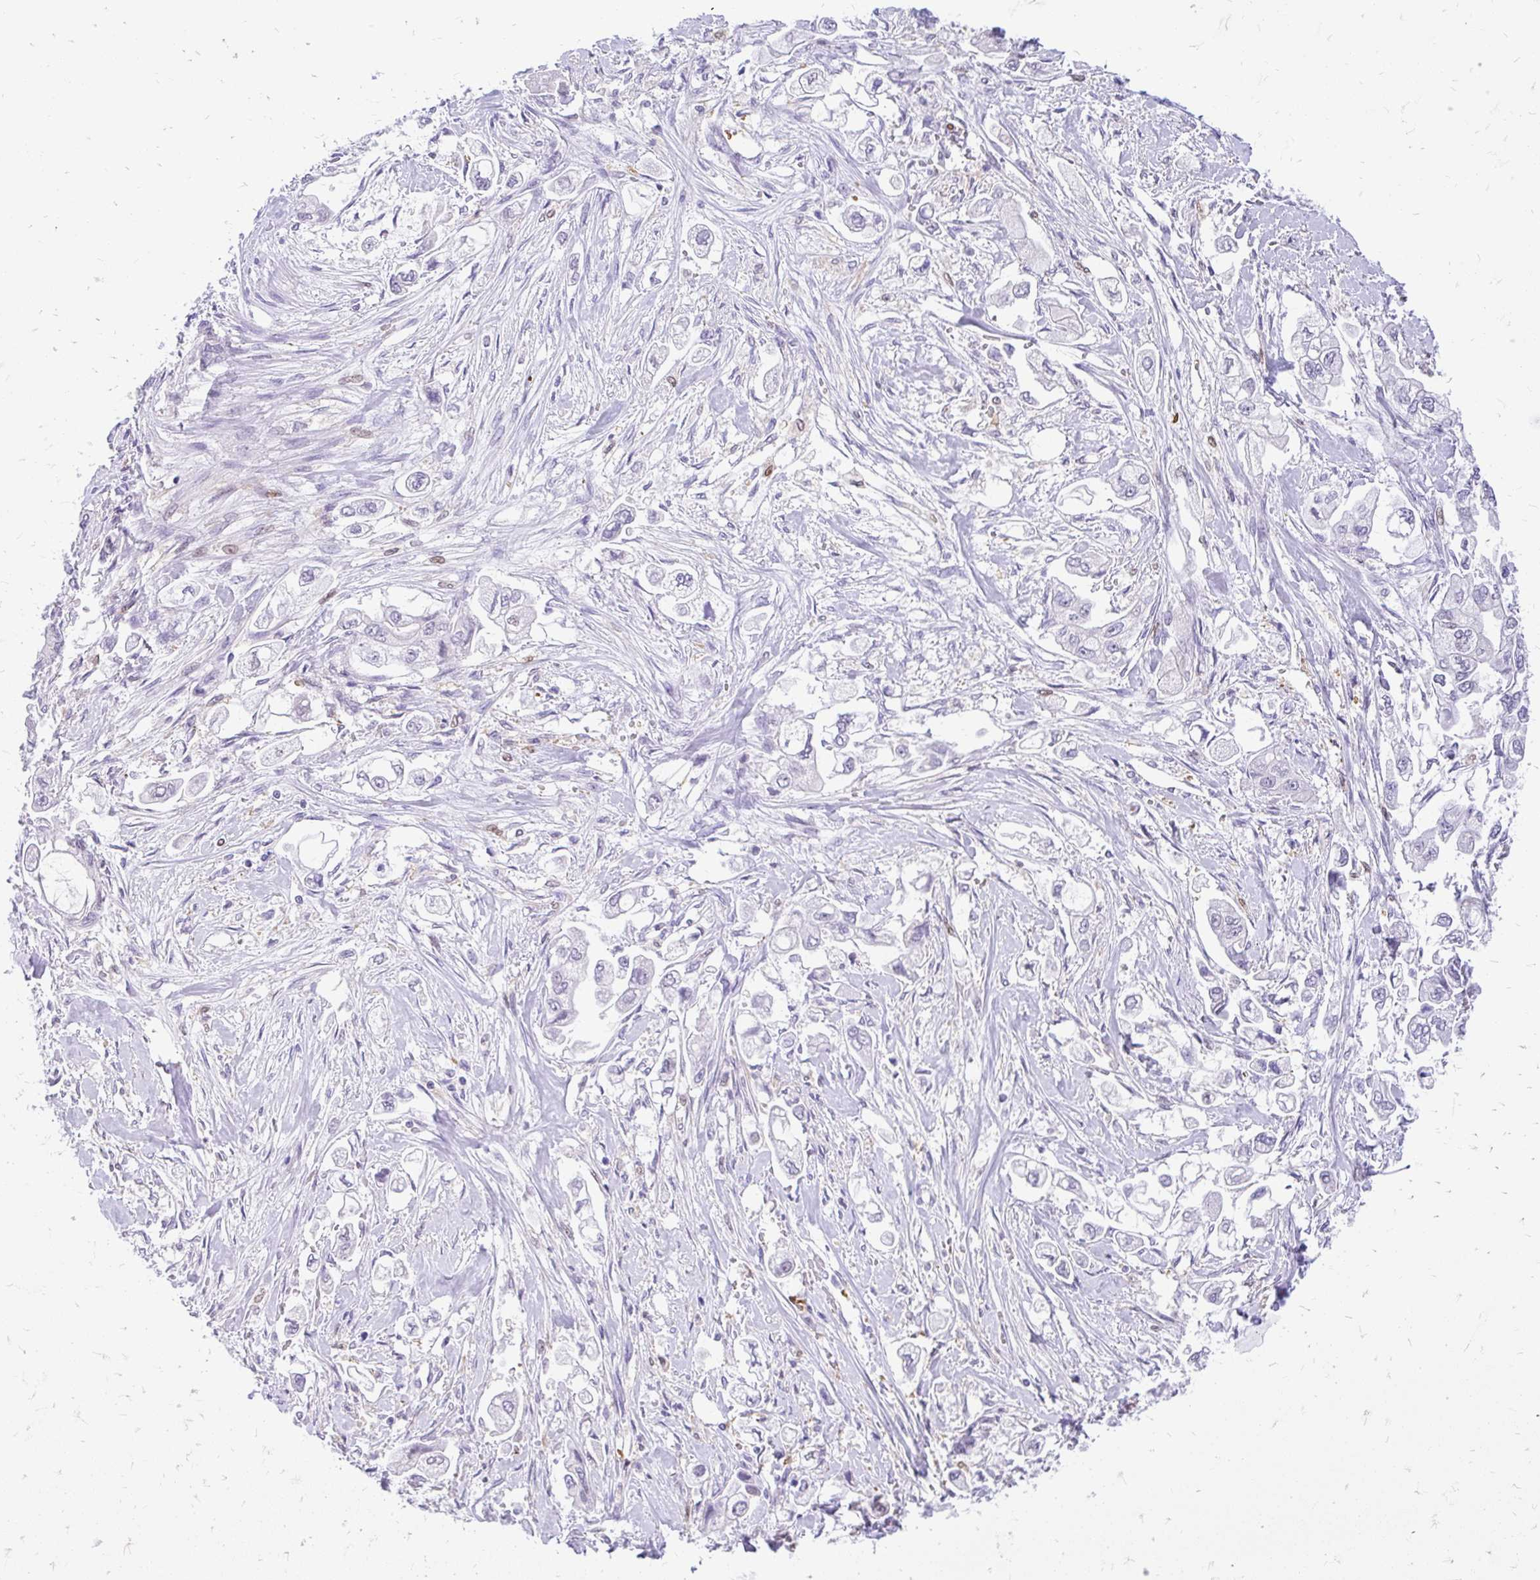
{"staining": {"intensity": "negative", "quantity": "none", "location": "none"}, "tissue": "stomach cancer", "cell_type": "Tumor cells", "image_type": "cancer", "snomed": [{"axis": "morphology", "description": "Adenocarcinoma, NOS"}, {"axis": "topography", "description": "Stomach"}], "caption": "Immunohistochemistry photomicrograph of neoplastic tissue: human adenocarcinoma (stomach) stained with DAB (3,3'-diaminobenzidine) shows no significant protein positivity in tumor cells.", "gene": "GLB1L2", "patient": {"sex": "male", "age": 62}}